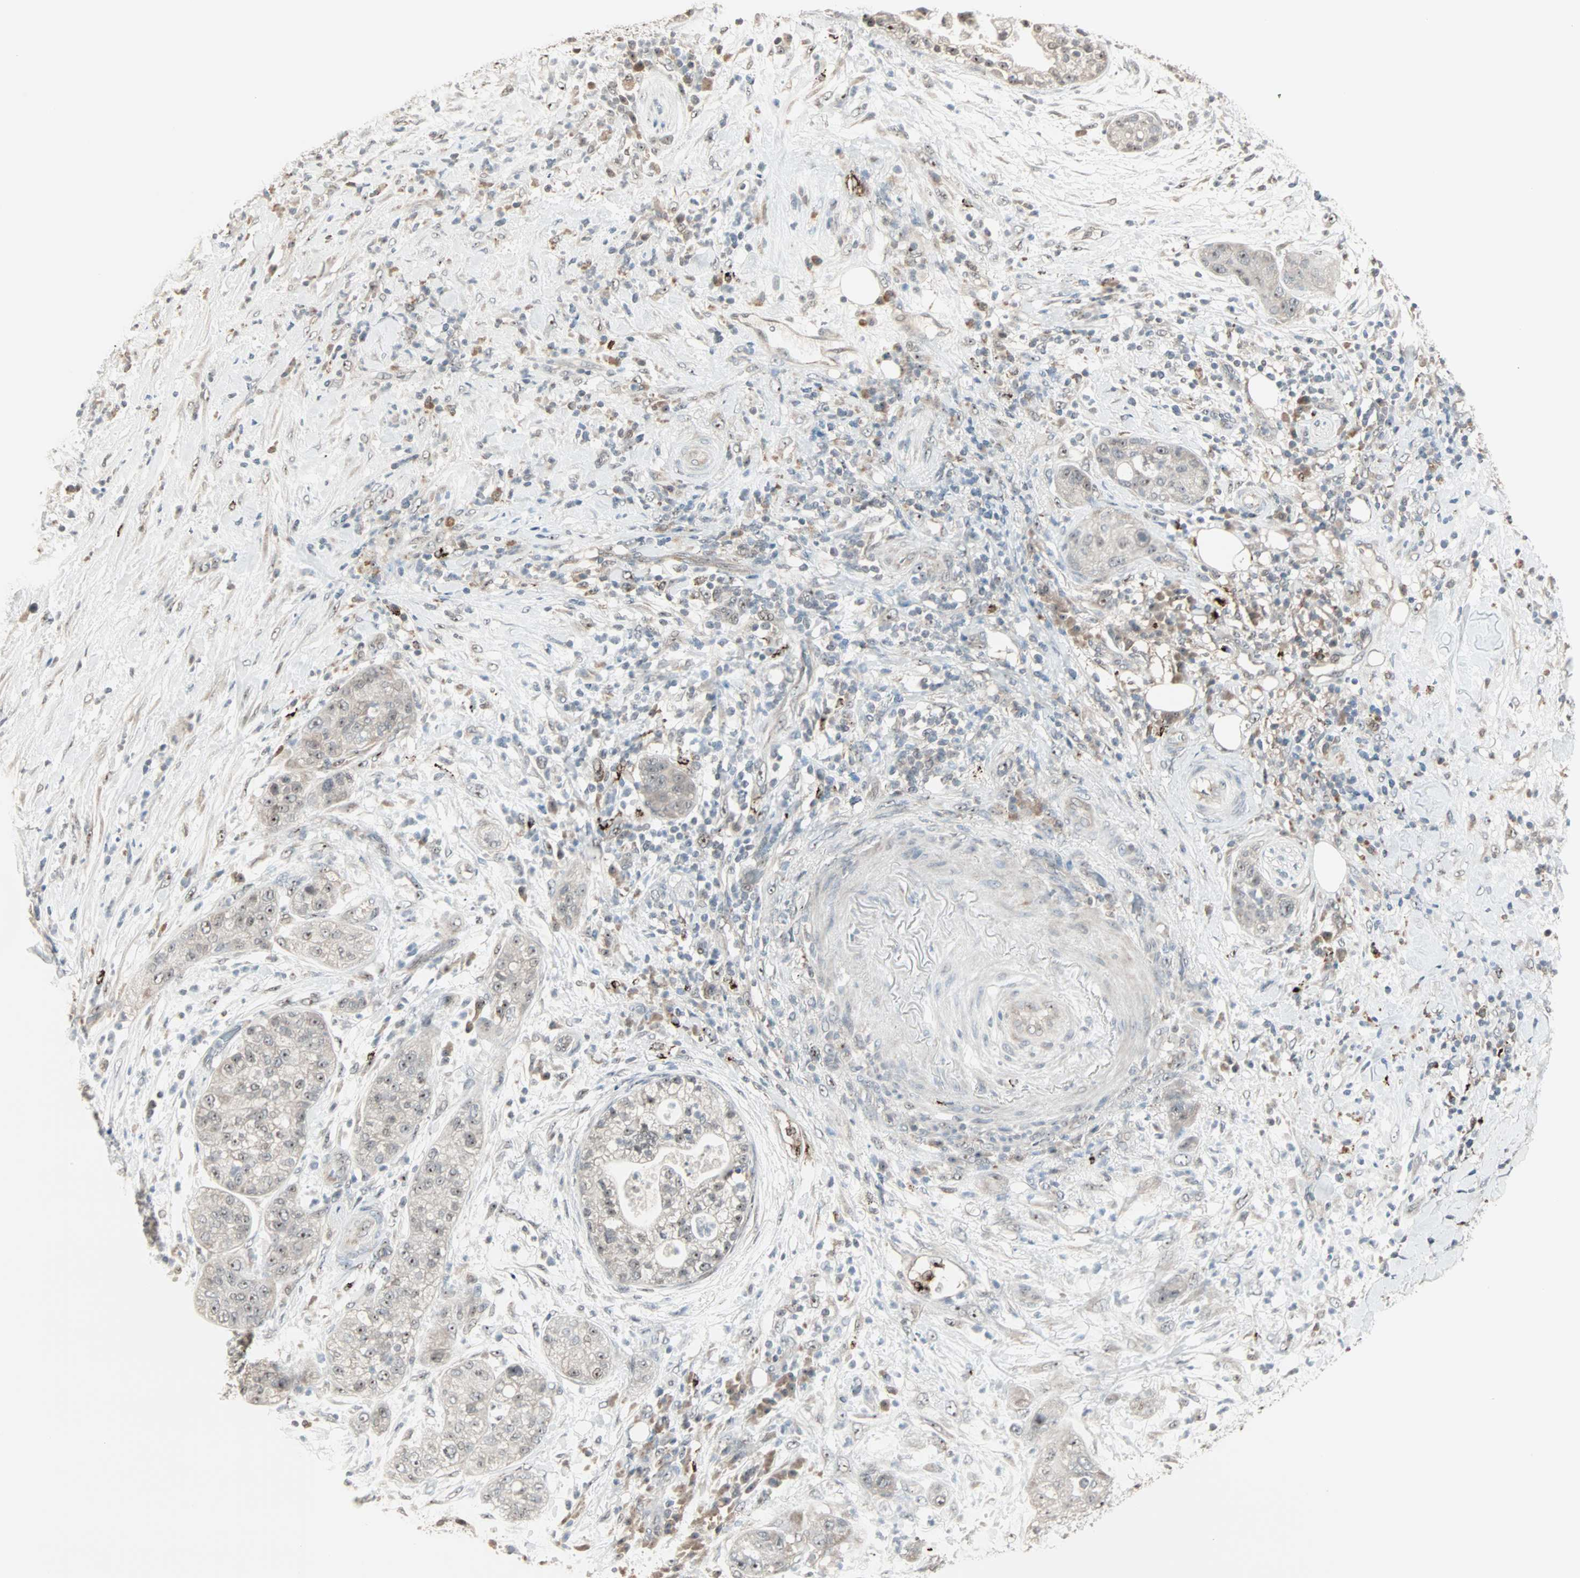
{"staining": {"intensity": "moderate", "quantity": "25%-75%", "location": "cytoplasmic/membranous,nuclear"}, "tissue": "pancreatic cancer", "cell_type": "Tumor cells", "image_type": "cancer", "snomed": [{"axis": "morphology", "description": "Adenocarcinoma, NOS"}, {"axis": "topography", "description": "Pancreas"}], "caption": "Moderate cytoplasmic/membranous and nuclear staining is appreciated in about 25%-75% of tumor cells in pancreatic cancer (adenocarcinoma). The staining was performed using DAB, with brown indicating positive protein expression. Nuclei are stained blue with hematoxylin.", "gene": "KDM4A", "patient": {"sex": "female", "age": 78}}